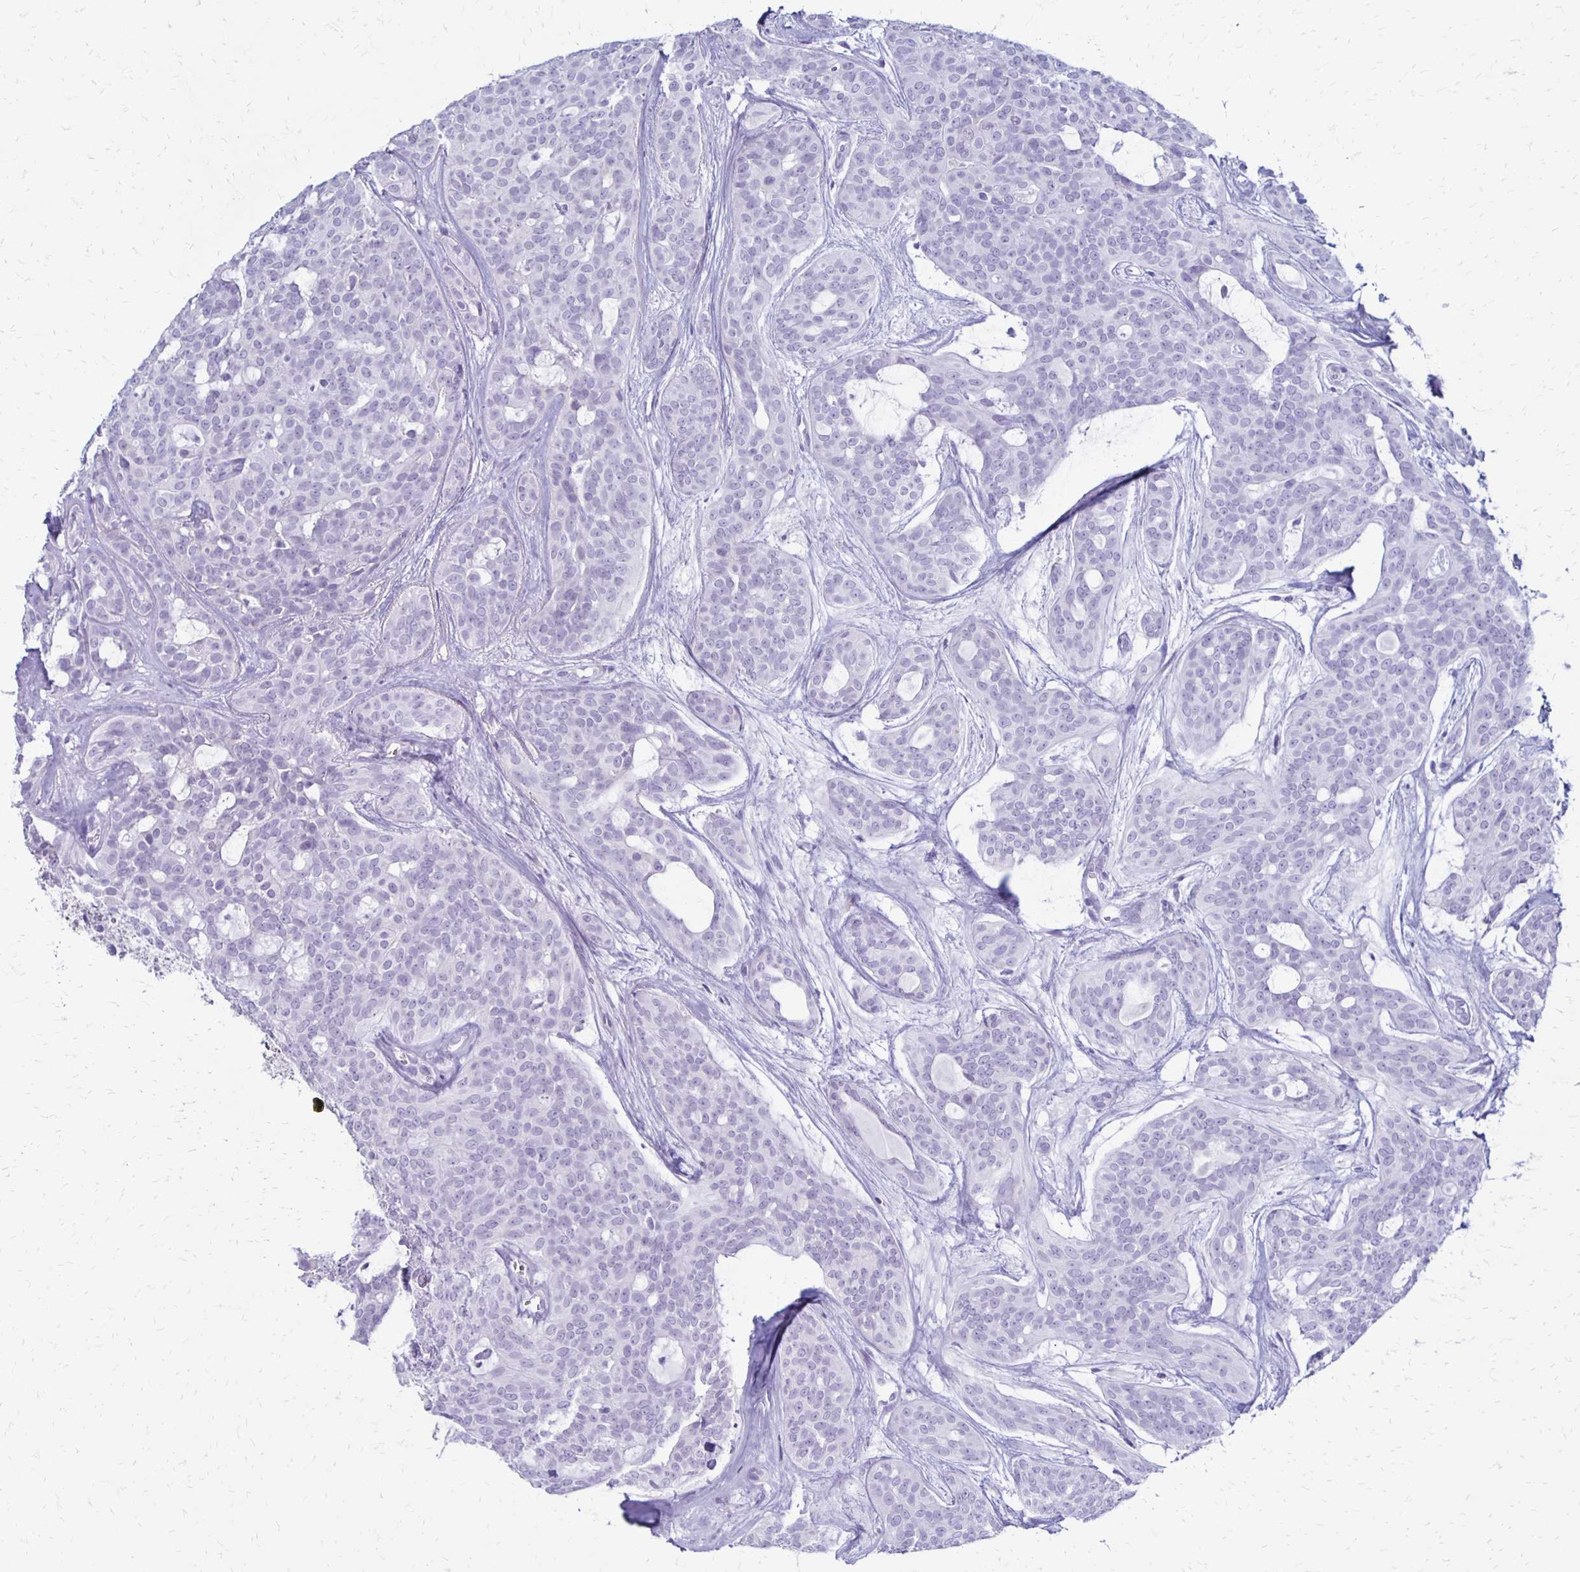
{"staining": {"intensity": "negative", "quantity": "none", "location": "none"}, "tissue": "head and neck cancer", "cell_type": "Tumor cells", "image_type": "cancer", "snomed": [{"axis": "morphology", "description": "Adenocarcinoma, NOS"}, {"axis": "topography", "description": "Head-Neck"}], "caption": "Immunohistochemistry (IHC) image of neoplastic tissue: adenocarcinoma (head and neck) stained with DAB displays no significant protein positivity in tumor cells.", "gene": "RYR1", "patient": {"sex": "male", "age": 66}}